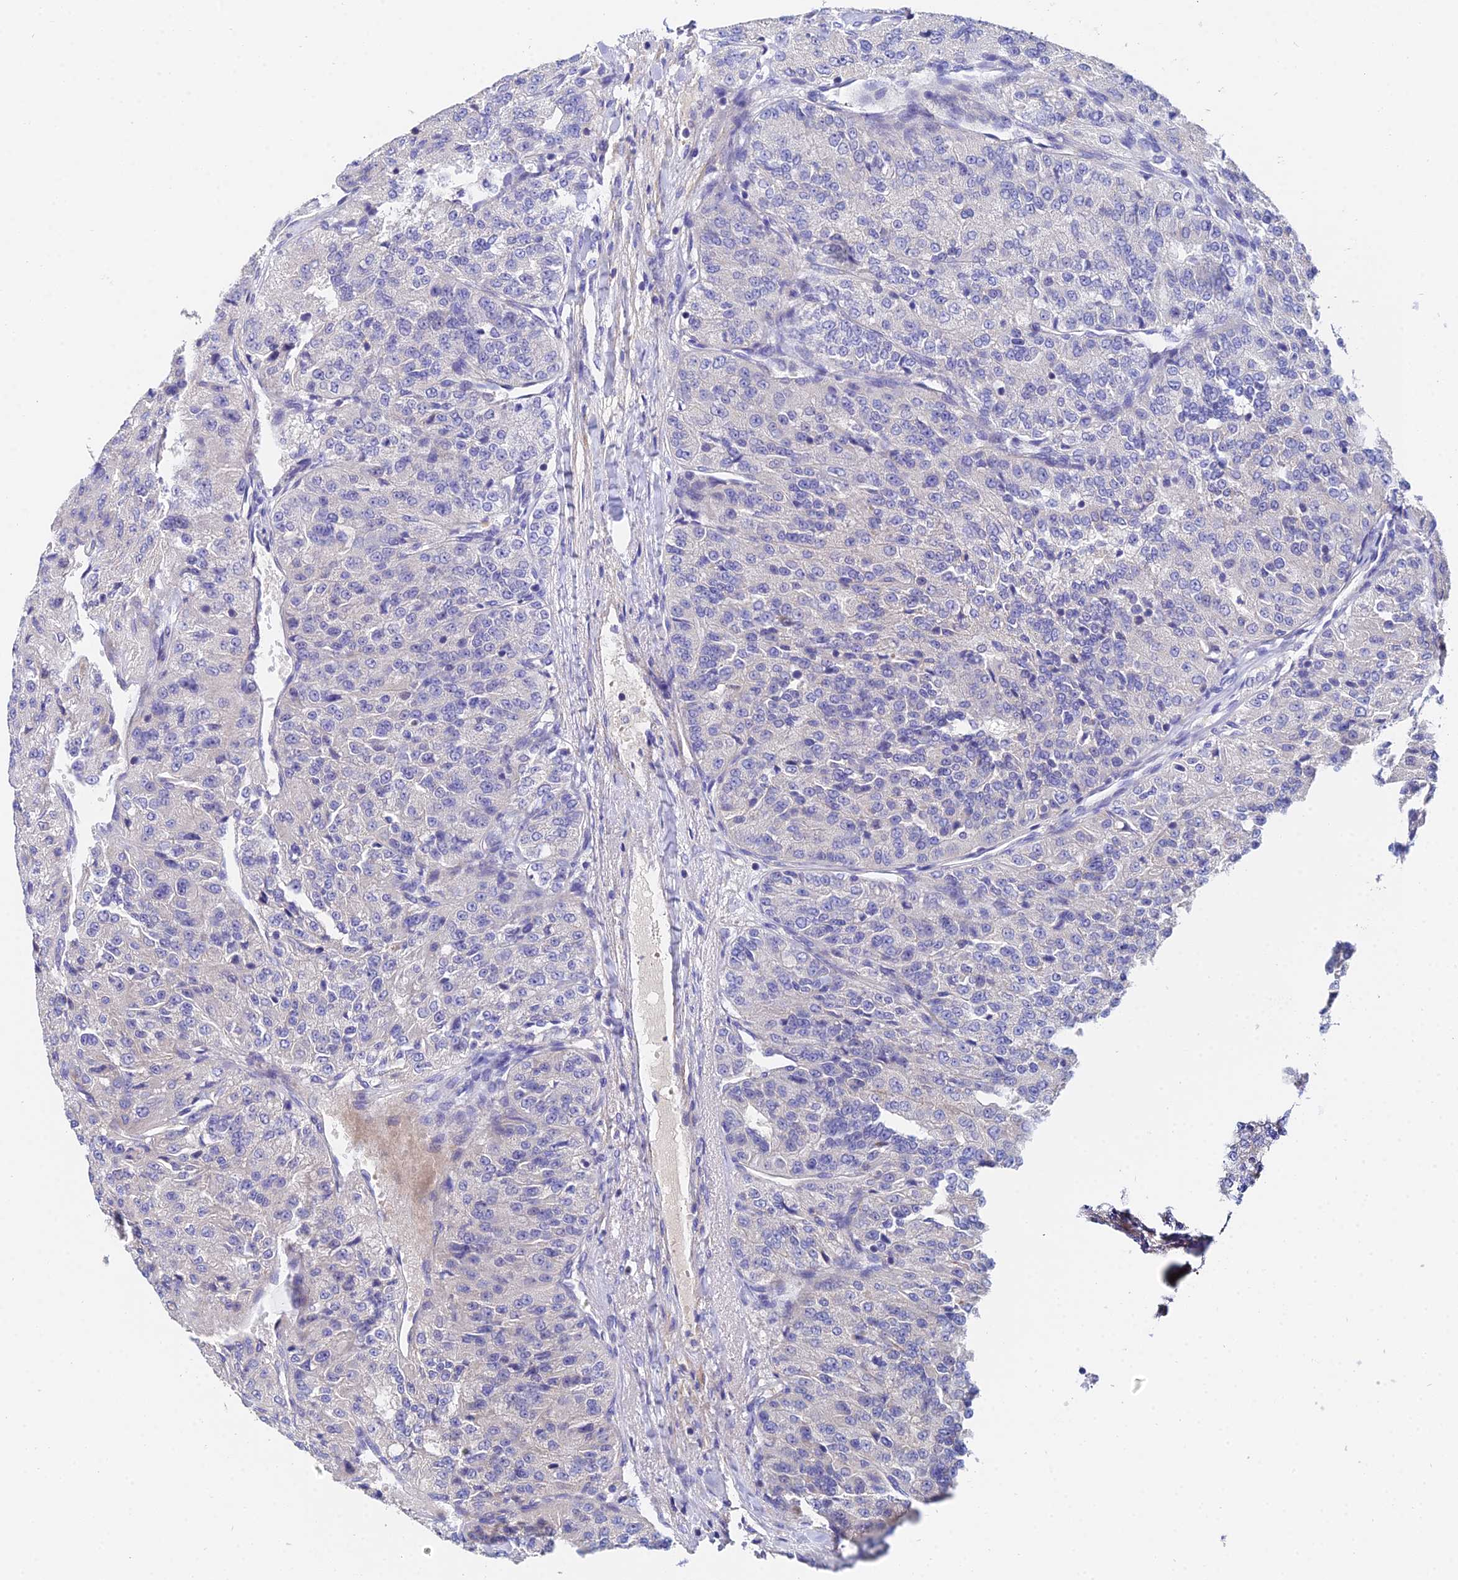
{"staining": {"intensity": "negative", "quantity": "none", "location": "none"}, "tissue": "renal cancer", "cell_type": "Tumor cells", "image_type": "cancer", "snomed": [{"axis": "morphology", "description": "Adenocarcinoma, NOS"}, {"axis": "topography", "description": "Kidney"}], "caption": "The photomicrograph reveals no significant positivity in tumor cells of renal cancer (adenocarcinoma).", "gene": "UBE2L3", "patient": {"sex": "female", "age": 63}}